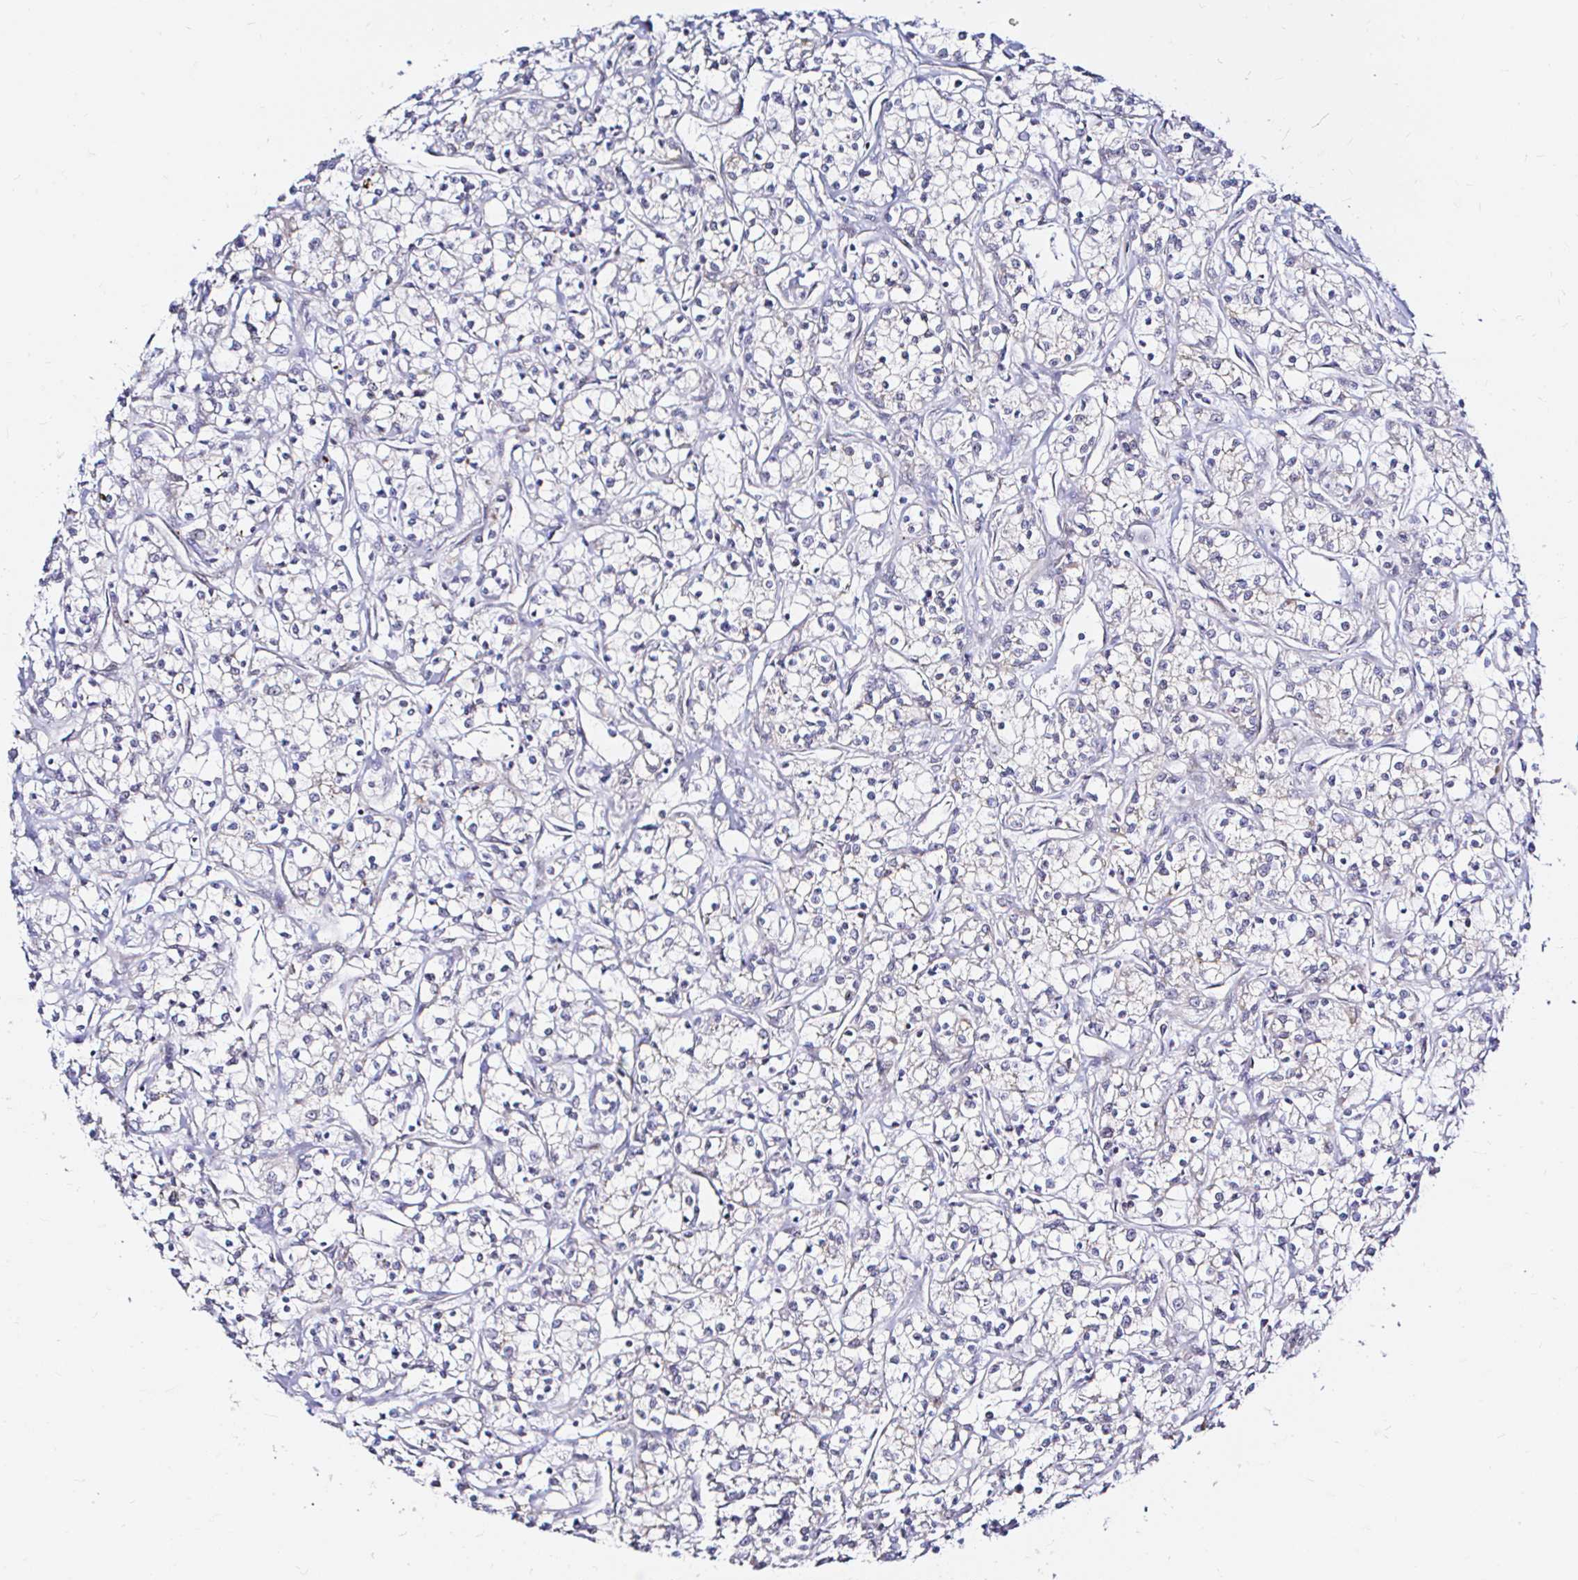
{"staining": {"intensity": "negative", "quantity": "none", "location": "none"}, "tissue": "renal cancer", "cell_type": "Tumor cells", "image_type": "cancer", "snomed": [{"axis": "morphology", "description": "Adenocarcinoma, NOS"}, {"axis": "topography", "description": "Kidney"}], "caption": "This is an IHC micrograph of adenocarcinoma (renal). There is no expression in tumor cells.", "gene": "SNRPC", "patient": {"sex": "female", "age": 59}}